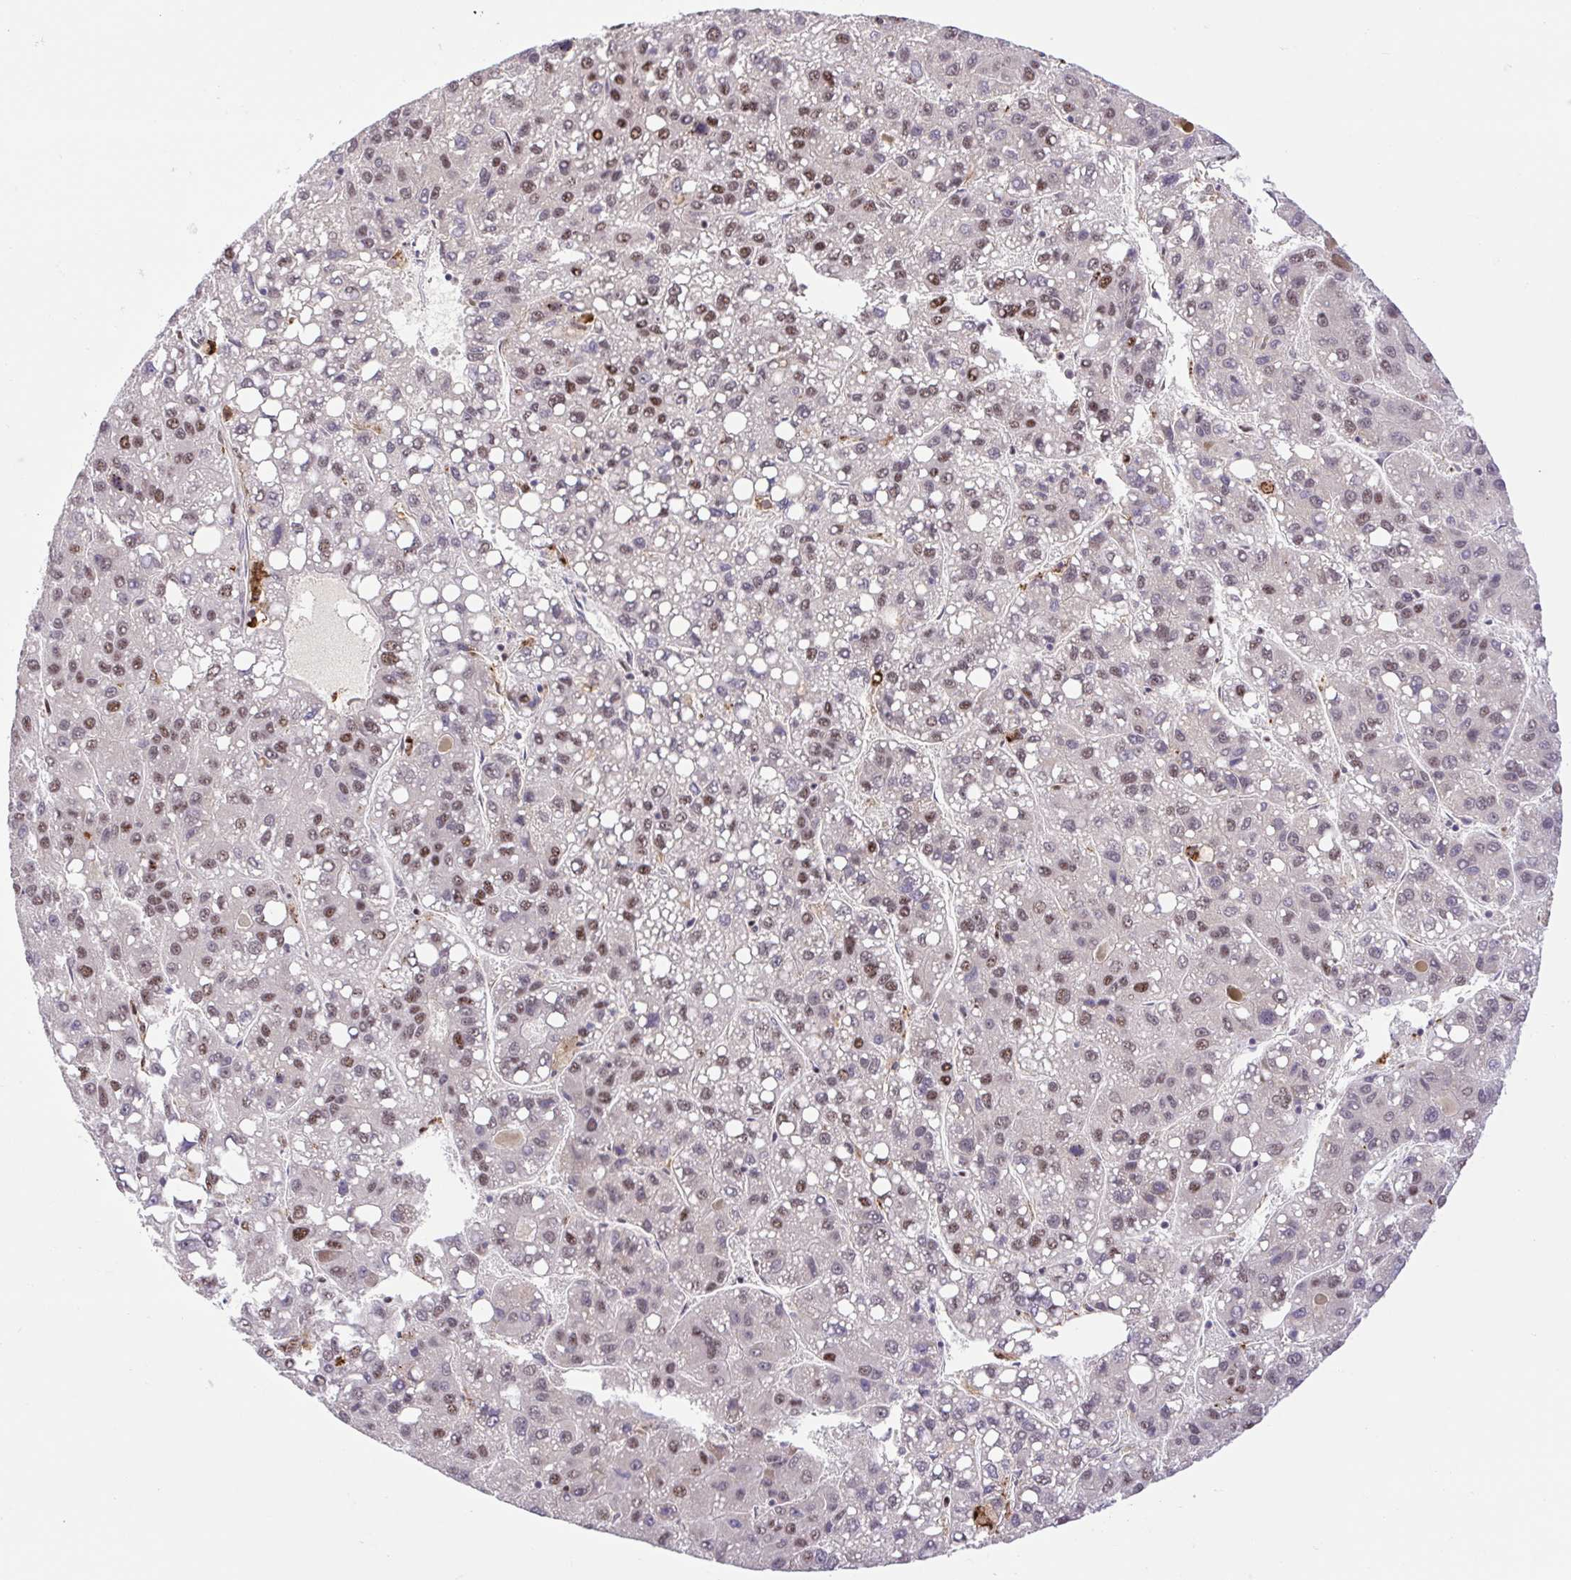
{"staining": {"intensity": "moderate", "quantity": ">75%", "location": "nuclear"}, "tissue": "liver cancer", "cell_type": "Tumor cells", "image_type": "cancer", "snomed": [{"axis": "morphology", "description": "Carcinoma, Hepatocellular, NOS"}, {"axis": "topography", "description": "Liver"}], "caption": "A high-resolution image shows immunohistochemistry (IHC) staining of liver cancer (hepatocellular carcinoma), which reveals moderate nuclear positivity in approximately >75% of tumor cells. (DAB (3,3'-diaminobenzidine) IHC with brightfield microscopy, high magnification).", "gene": "ERG", "patient": {"sex": "female", "age": 82}}